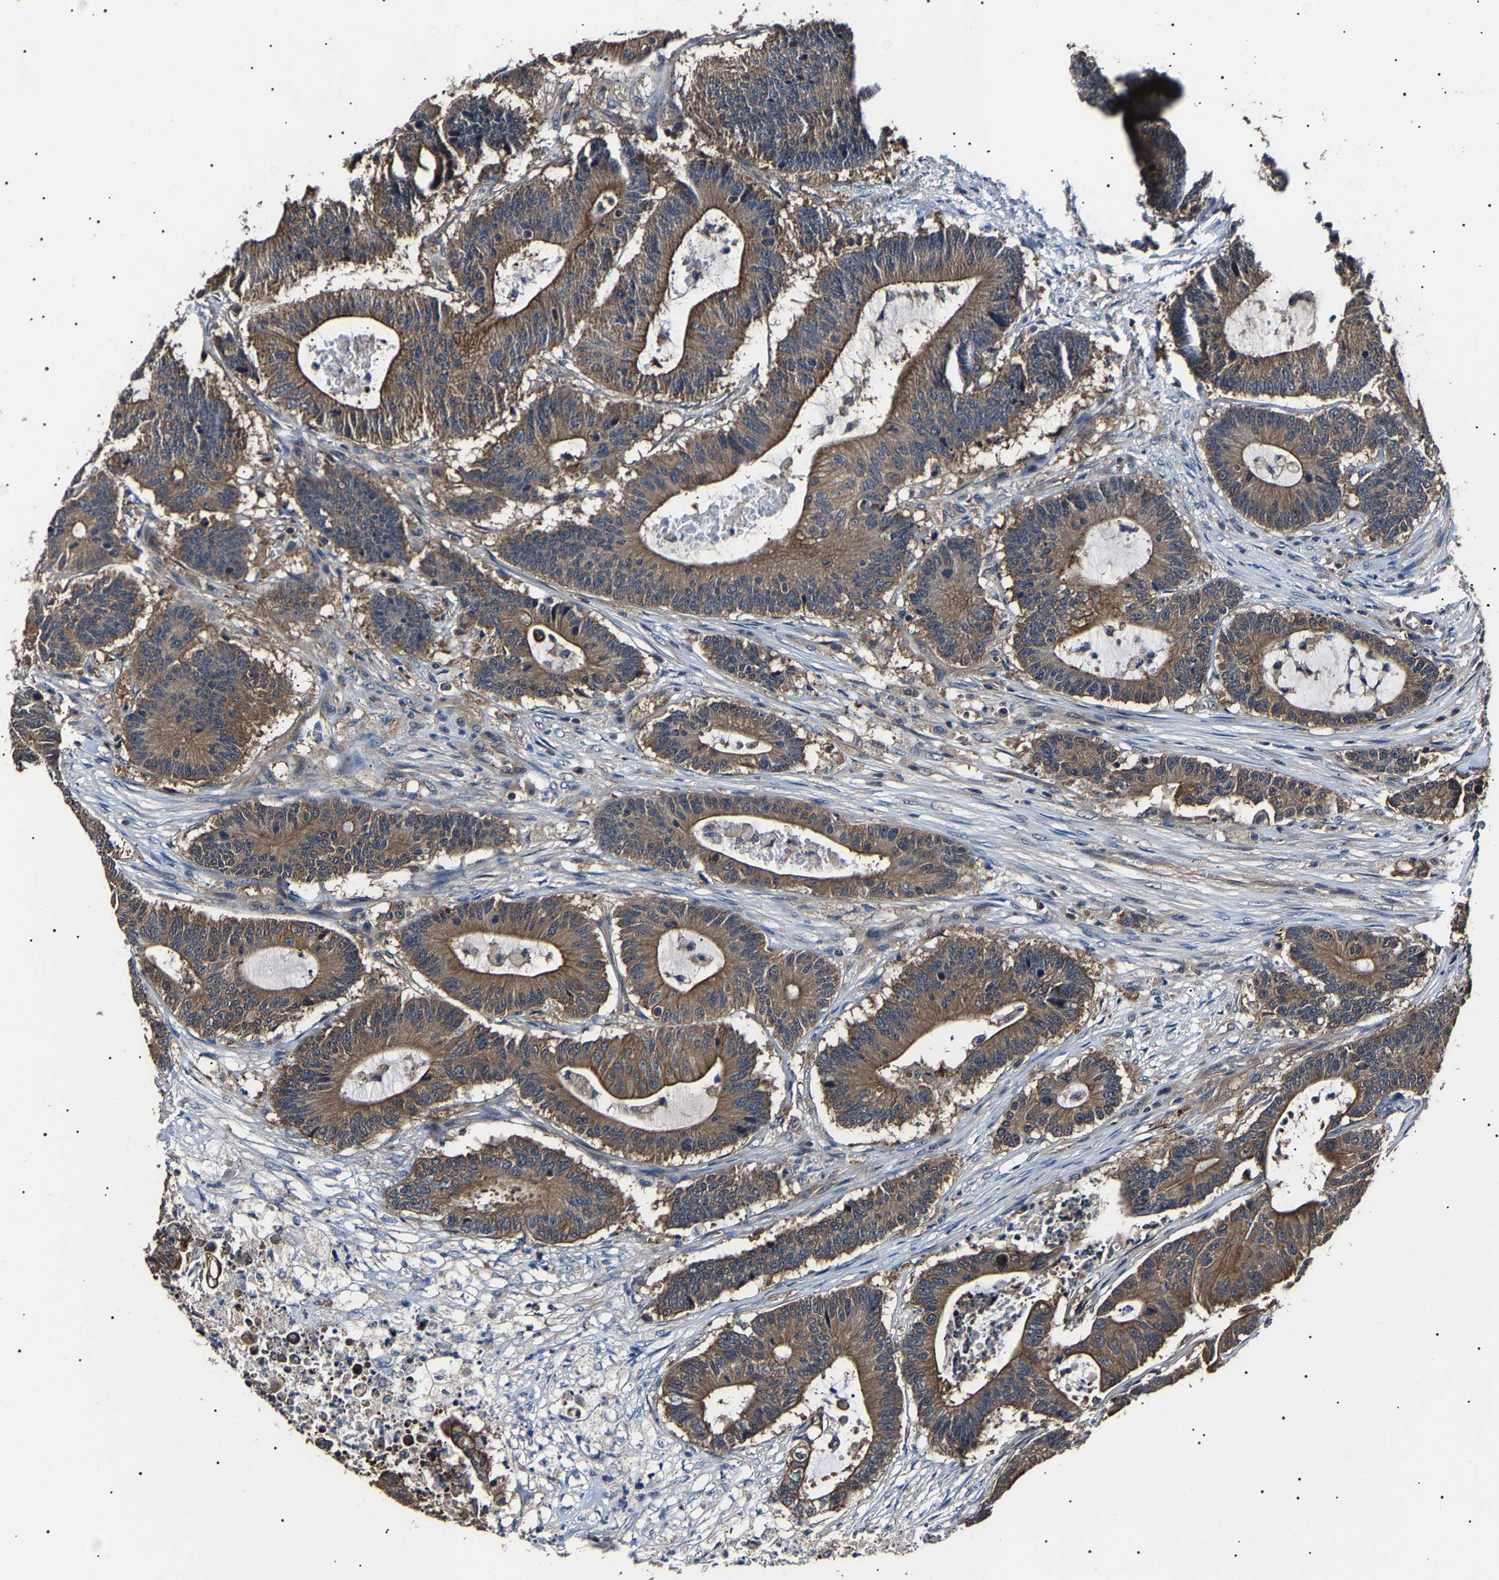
{"staining": {"intensity": "moderate", "quantity": ">75%", "location": "cytoplasmic/membranous"}, "tissue": "colorectal cancer", "cell_type": "Tumor cells", "image_type": "cancer", "snomed": [{"axis": "morphology", "description": "Adenocarcinoma, NOS"}, {"axis": "topography", "description": "Colon"}], "caption": "Immunohistochemical staining of human colorectal adenocarcinoma reveals medium levels of moderate cytoplasmic/membranous expression in about >75% of tumor cells.", "gene": "CCT8", "patient": {"sex": "female", "age": 84}}